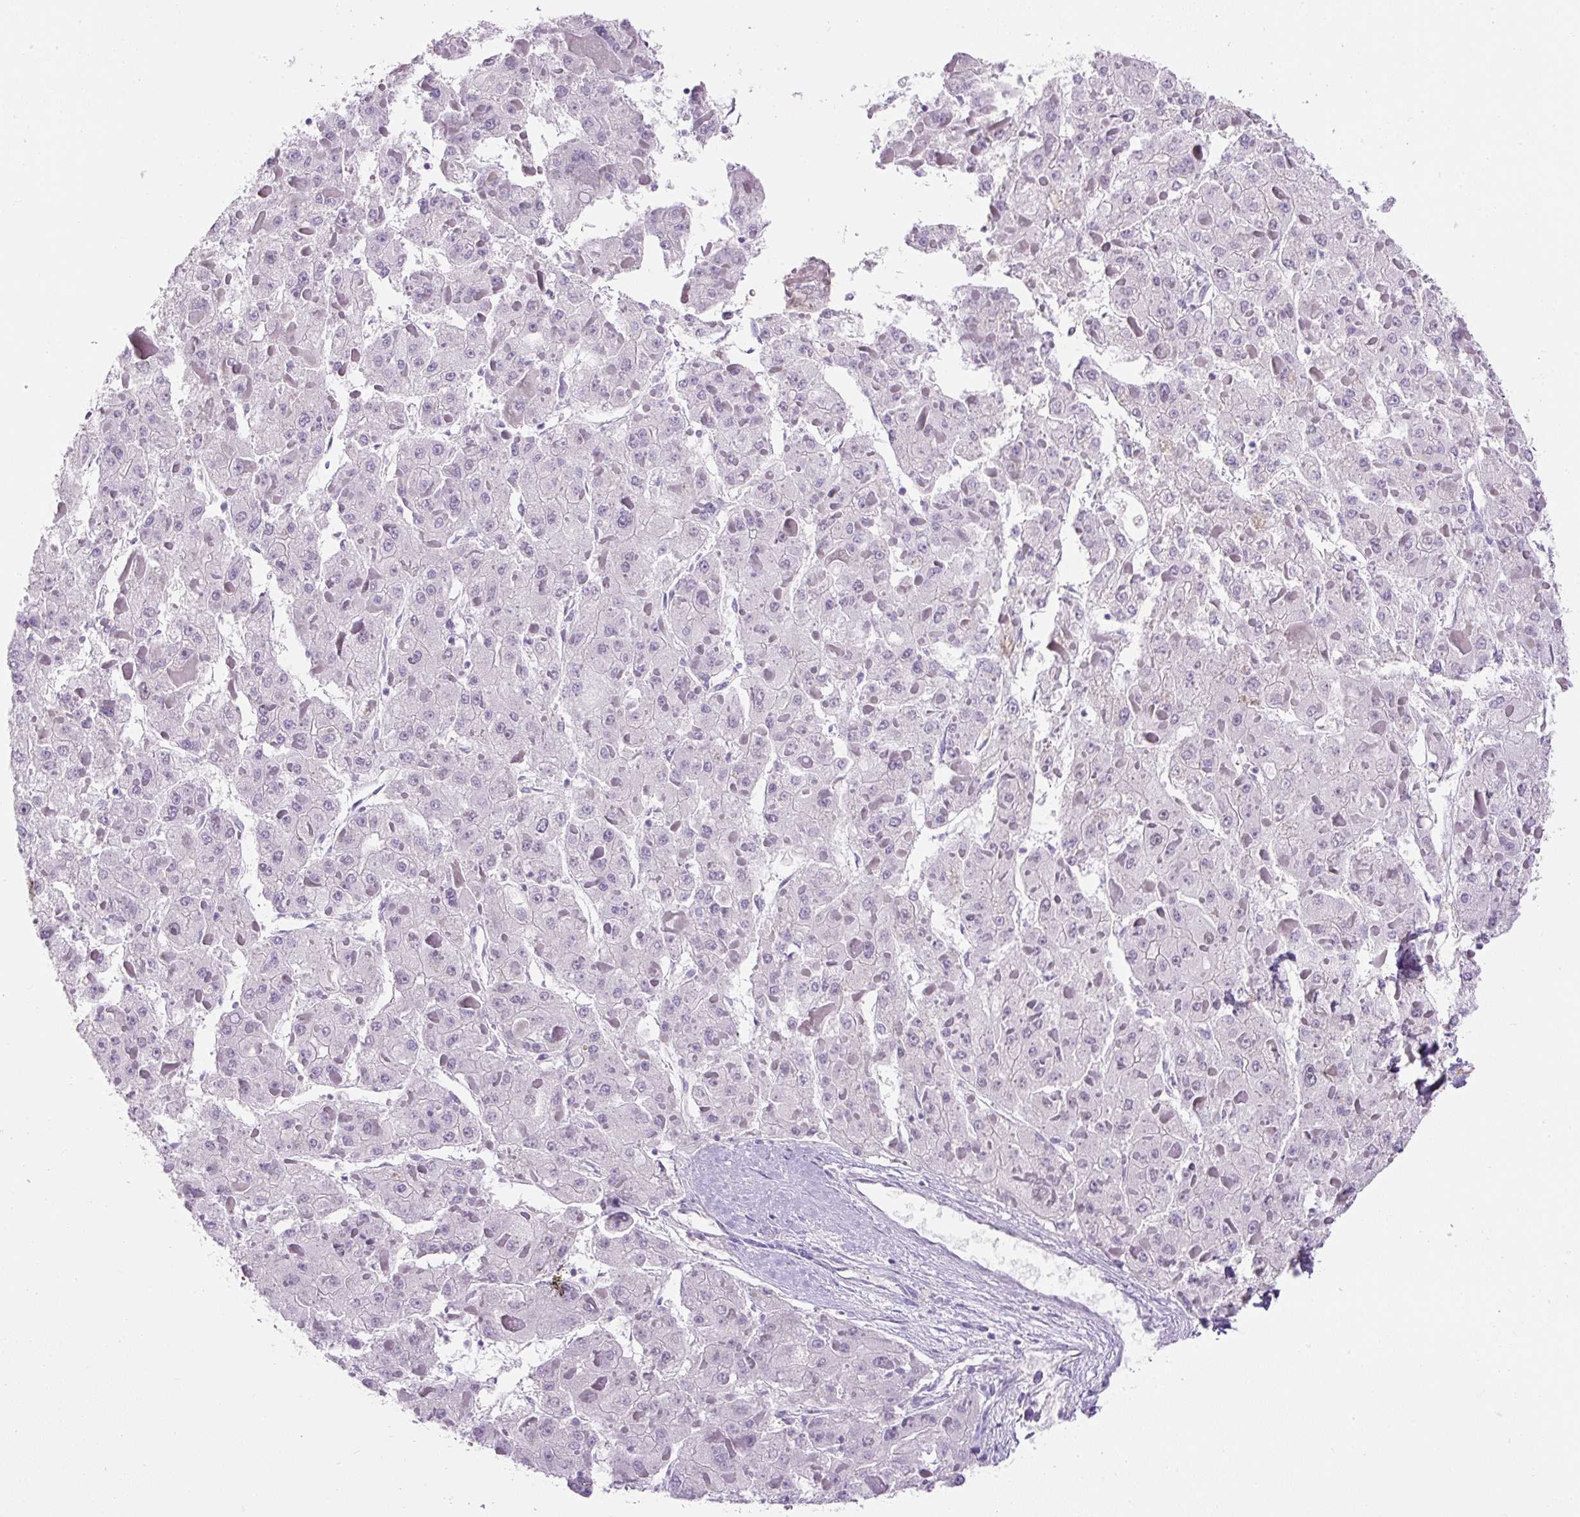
{"staining": {"intensity": "negative", "quantity": "none", "location": "none"}, "tissue": "liver cancer", "cell_type": "Tumor cells", "image_type": "cancer", "snomed": [{"axis": "morphology", "description": "Carcinoma, Hepatocellular, NOS"}, {"axis": "topography", "description": "Liver"}], "caption": "Tumor cells show no significant staining in liver cancer. Nuclei are stained in blue.", "gene": "B3GALT5", "patient": {"sex": "female", "age": 73}}